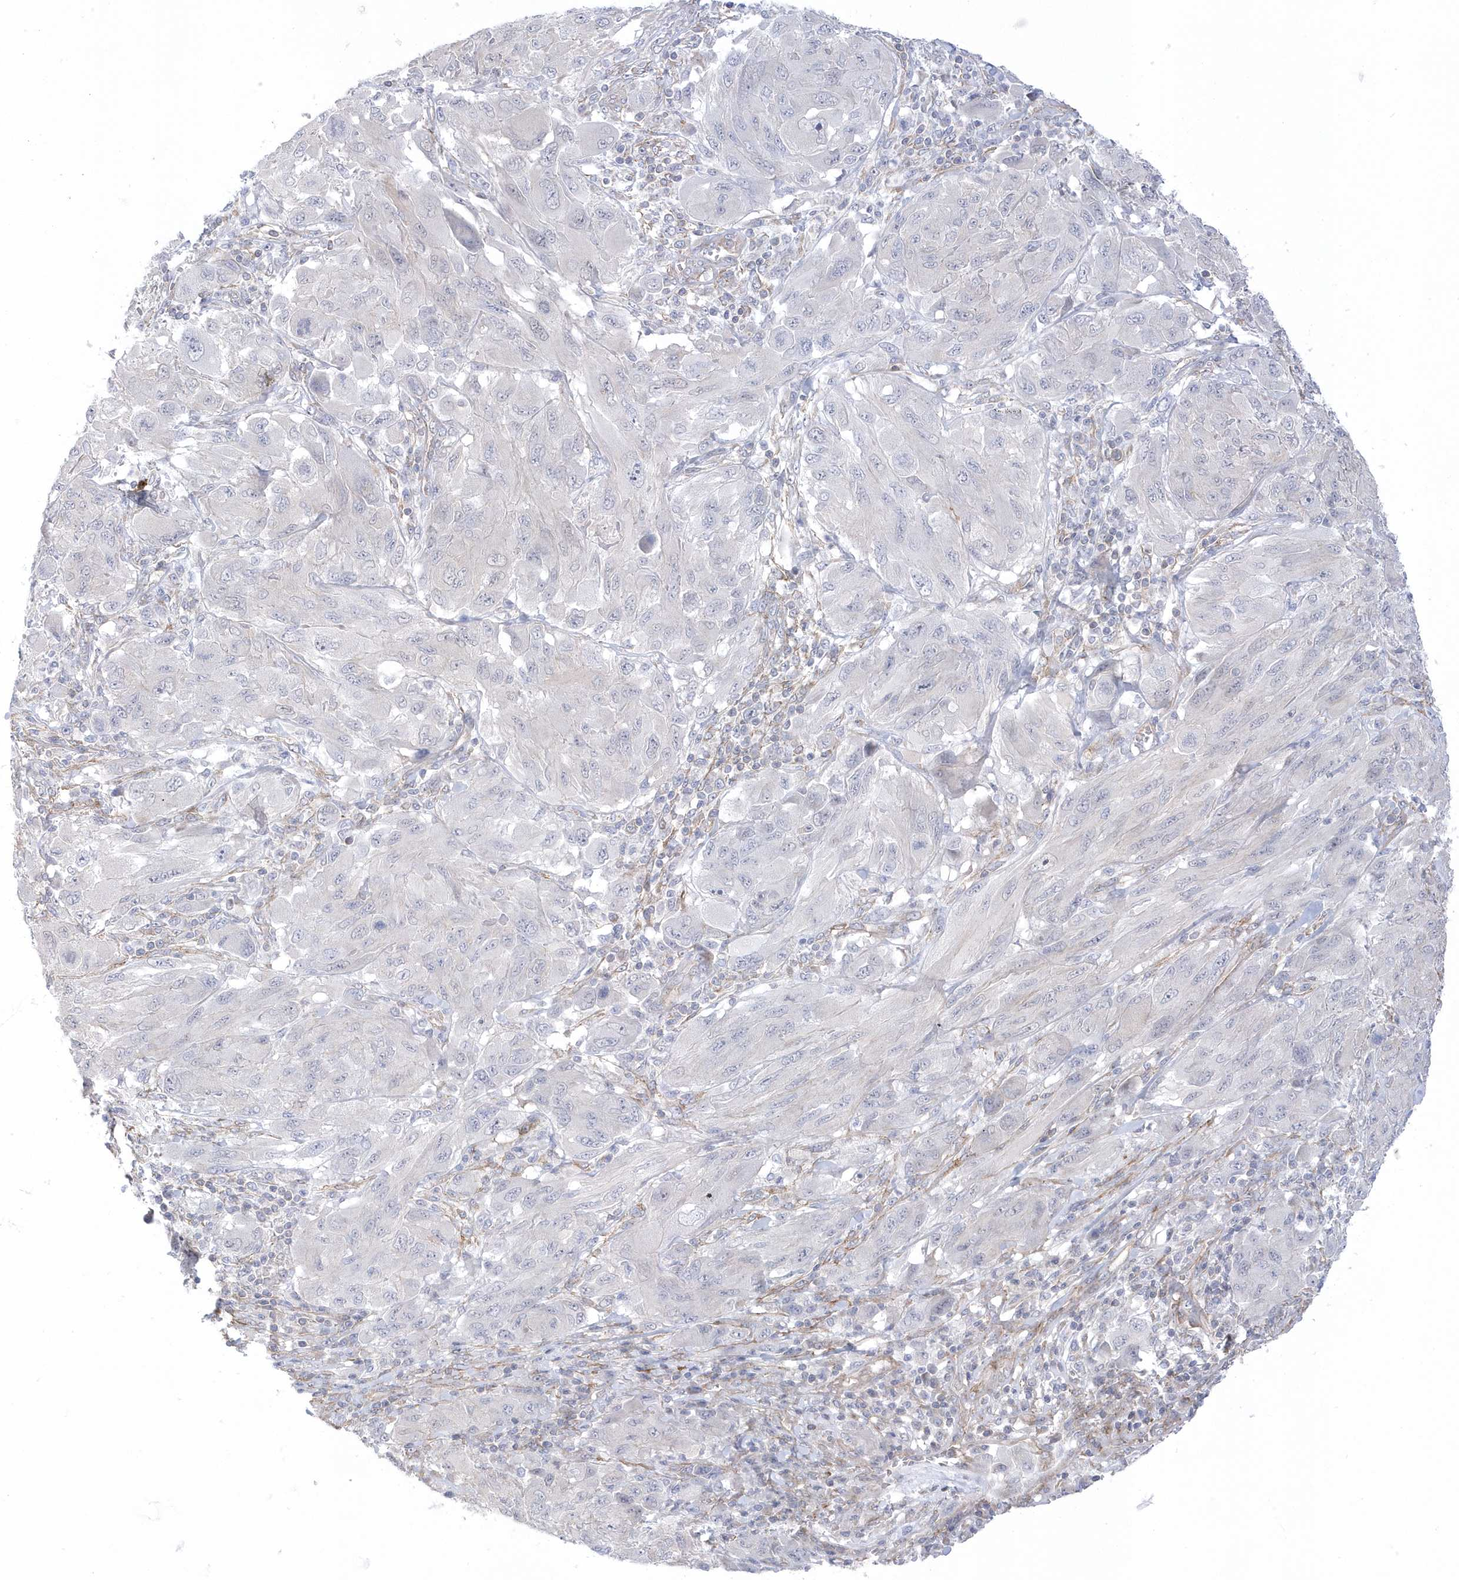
{"staining": {"intensity": "negative", "quantity": "none", "location": "none"}, "tissue": "melanoma", "cell_type": "Tumor cells", "image_type": "cancer", "snomed": [{"axis": "morphology", "description": "Malignant melanoma, NOS"}, {"axis": "topography", "description": "Skin"}], "caption": "Immunohistochemistry photomicrograph of human malignant melanoma stained for a protein (brown), which displays no staining in tumor cells.", "gene": "ANAPC1", "patient": {"sex": "female", "age": 91}}